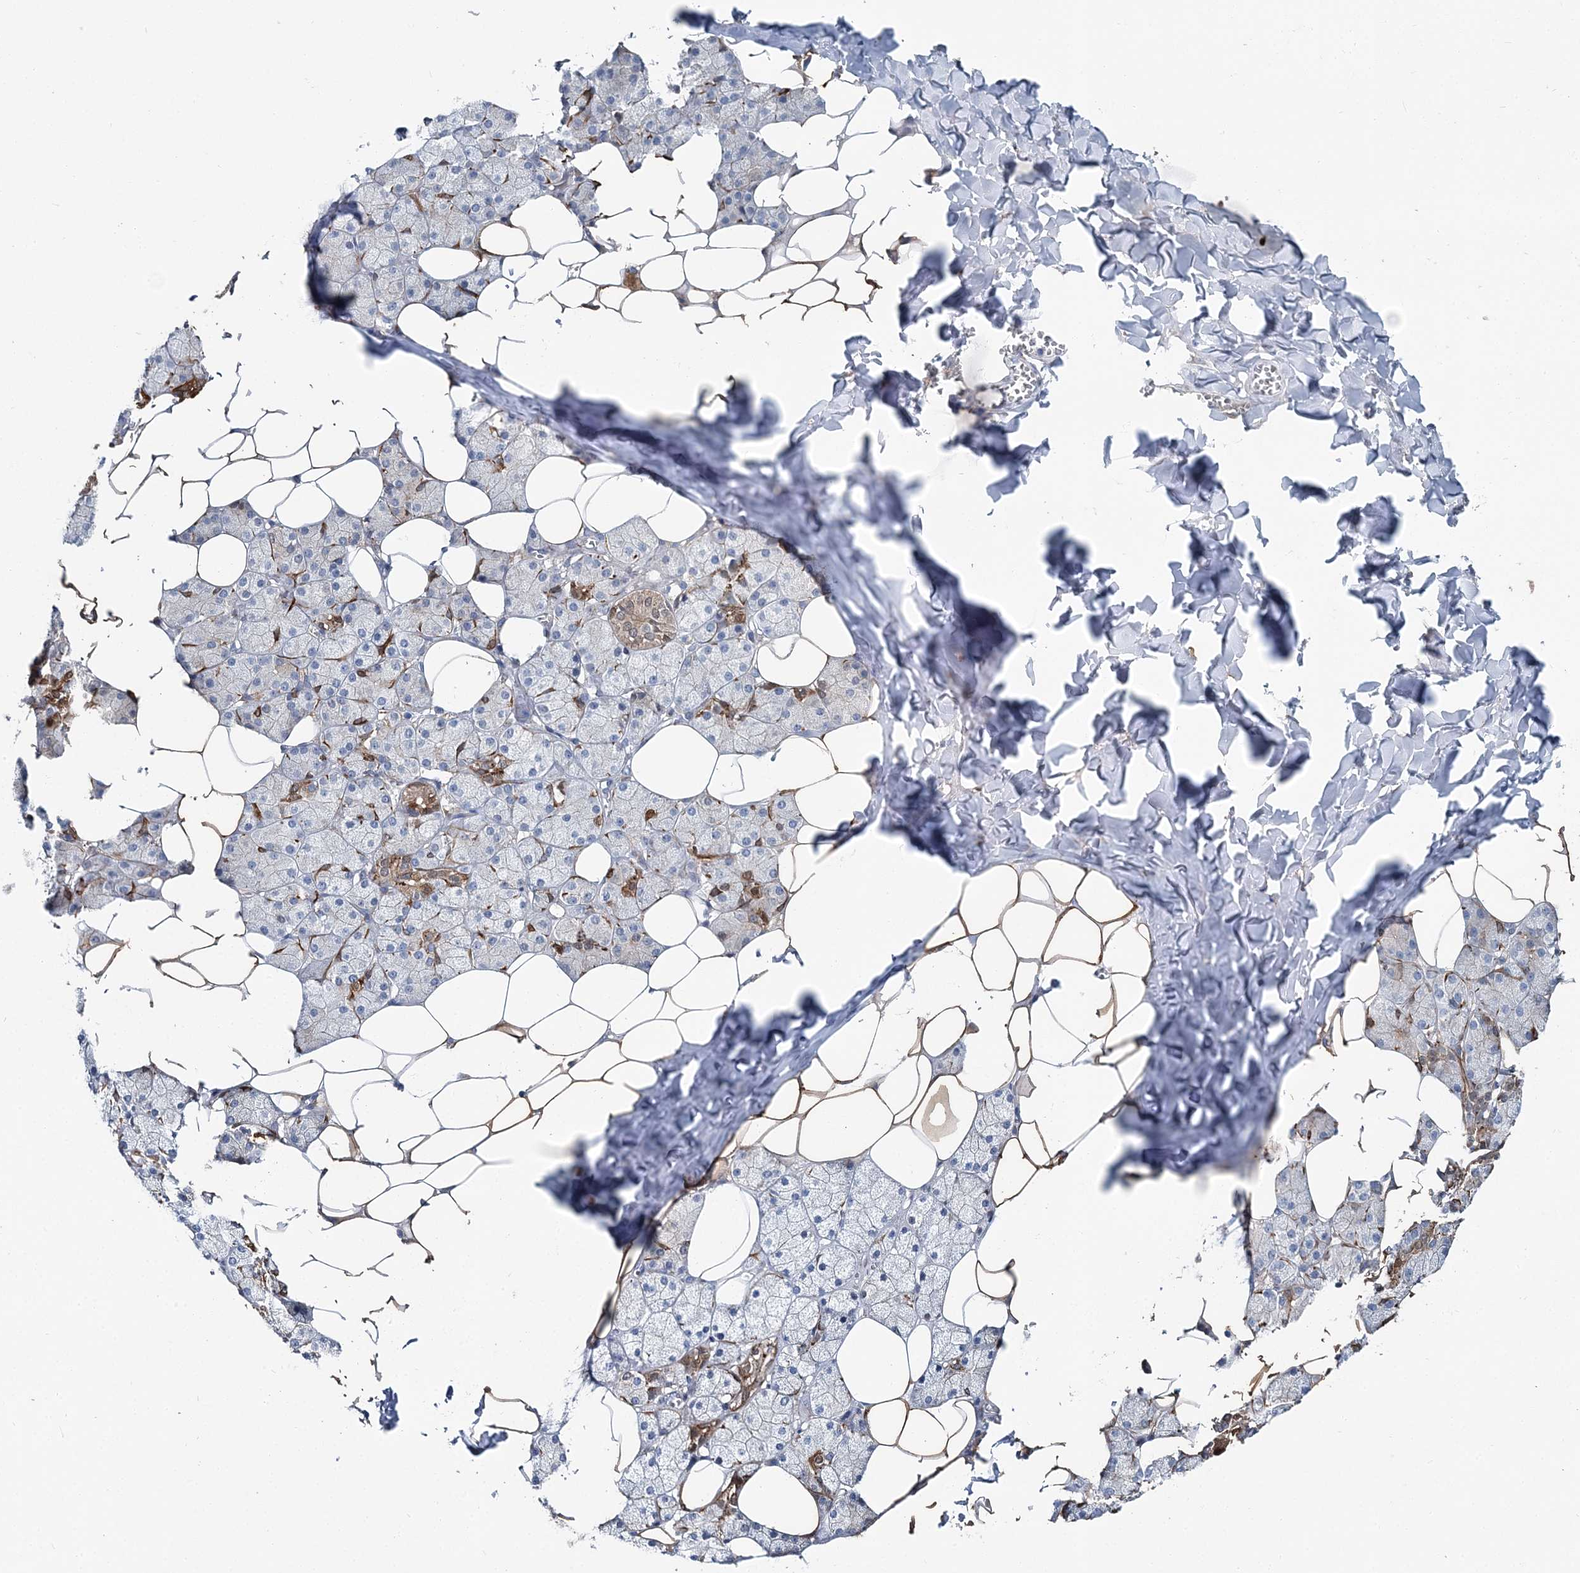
{"staining": {"intensity": "moderate", "quantity": "25%-75%", "location": "cytoplasmic/membranous"}, "tissue": "salivary gland", "cell_type": "Glandular cells", "image_type": "normal", "snomed": [{"axis": "morphology", "description": "Normal tissue, NOS"}, {"axis": "topography", "description": "Salivary gland"}], "caption": "Immunohistochemistry (IHC) photomicrograph of unremarkable salivary gland: human salivary gland stained using immunohistochemistry demonstrates medium levels of moderate protein expression localized specifically in the cytoplasmic/membranous of glandular cells, appearing as a cytoplasmic/membranous brown color.", "gene": "SPOPL", "patient": {"sex": "female", "age": 33}}